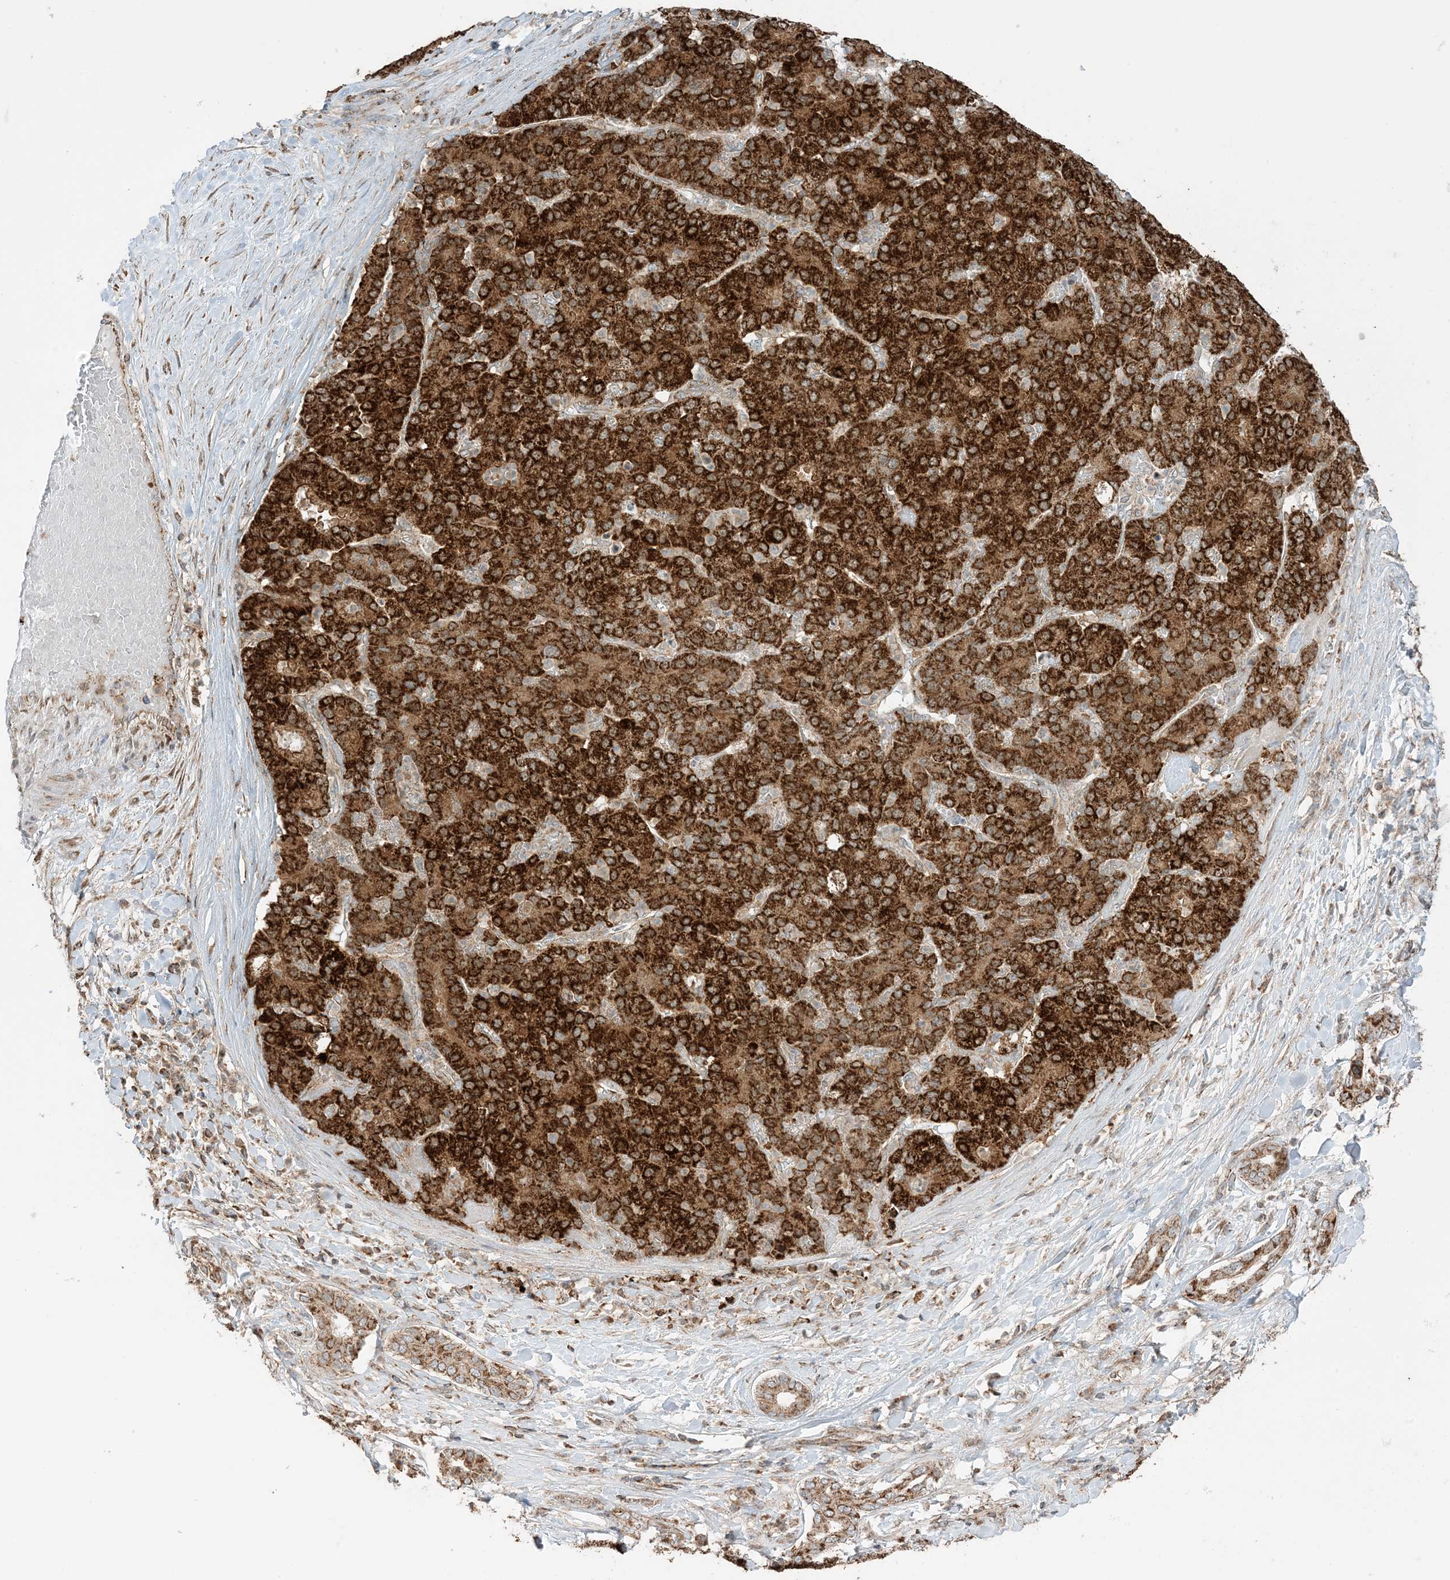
{"staining": {"intensity": "strong", "quantity": ">75%", "location": "cytoplasmic/membranous"}, "tissue": "liver cancer", "cell_type": "Tumor cells", "image_type": "cancer", "snomed": [{"axis": "morphology", "description": "Carcinoma, Hepatocellular, NOS"}, {"axis": "topography", "description": "Liver"}], "caption": "Immunohistochemical staining of hepatocellular carcinoma (liver) demonstrates strong cytoplasmic/membranous protein expression in about >75% of tumor cells. (DAB (3,3'-diaminobenzidine) IHC with brightfield microscopy, high magnification).", "gene": "N4BP3", "patient": {"sex": "male", "age": 65}}